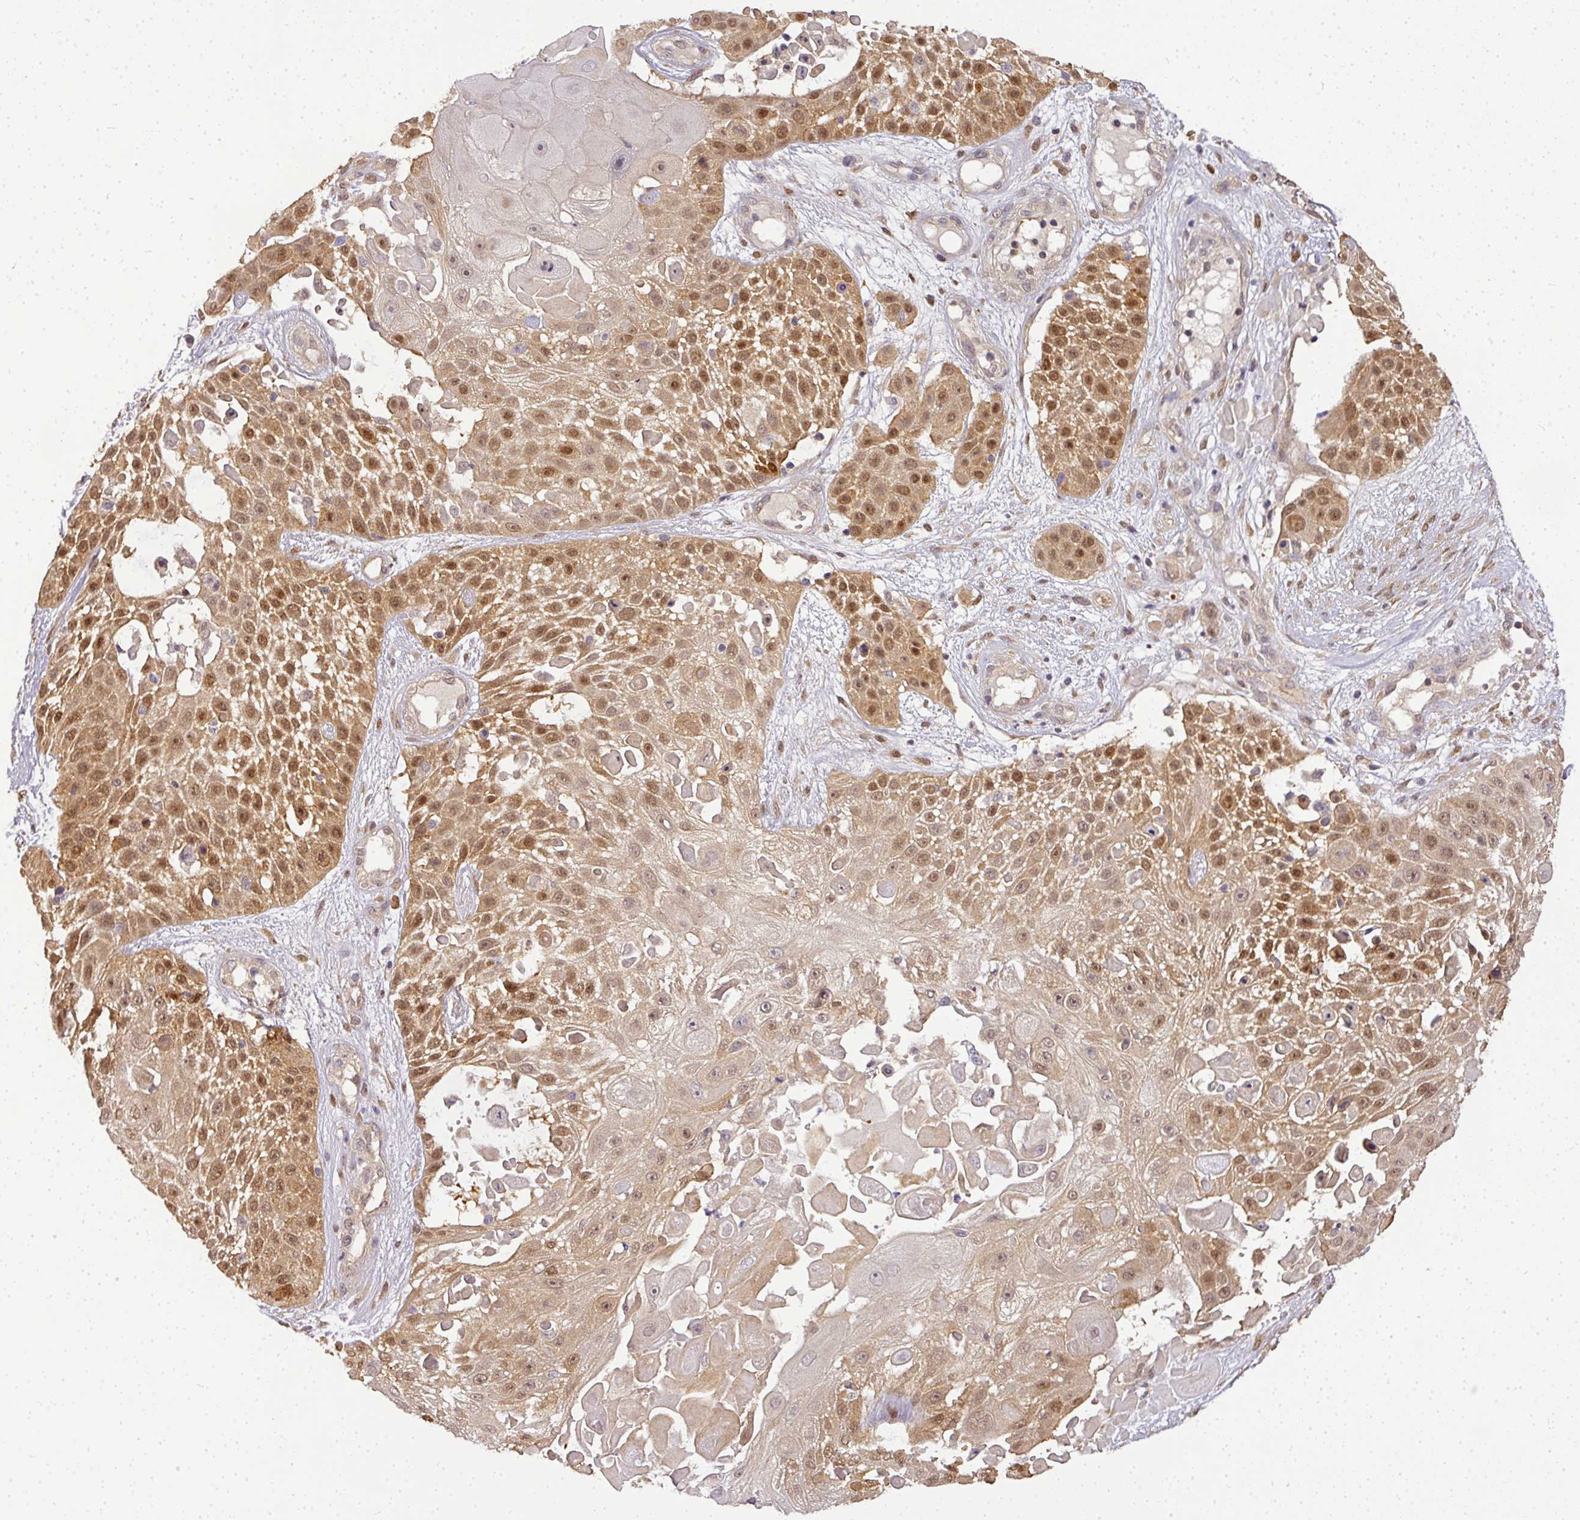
{"staining": {"intensity": "moderate", "quantity": ">75%", "location": "cytoplasmic/membranous,nuclear"}, "tissue": "skin cancer", "cell_type": "Tumor cells", "image_type": "cancer", "snomed": [{"axis": "morphology", "description": "Squamous cell carcinoma, NOS"}, {"axis": "topography", "description": "Skin"}], "caption": "Immunohistochemistry histopathology image of squamous cell carcinoma (skin) stained for a protein (brown), which shows medium levels of moderate cytoplasmic/membranous and nuclear staining in approximately >75% of tumor cells.", "gene": "ADH5", "patient": {"sex": "female", "age": 86}}